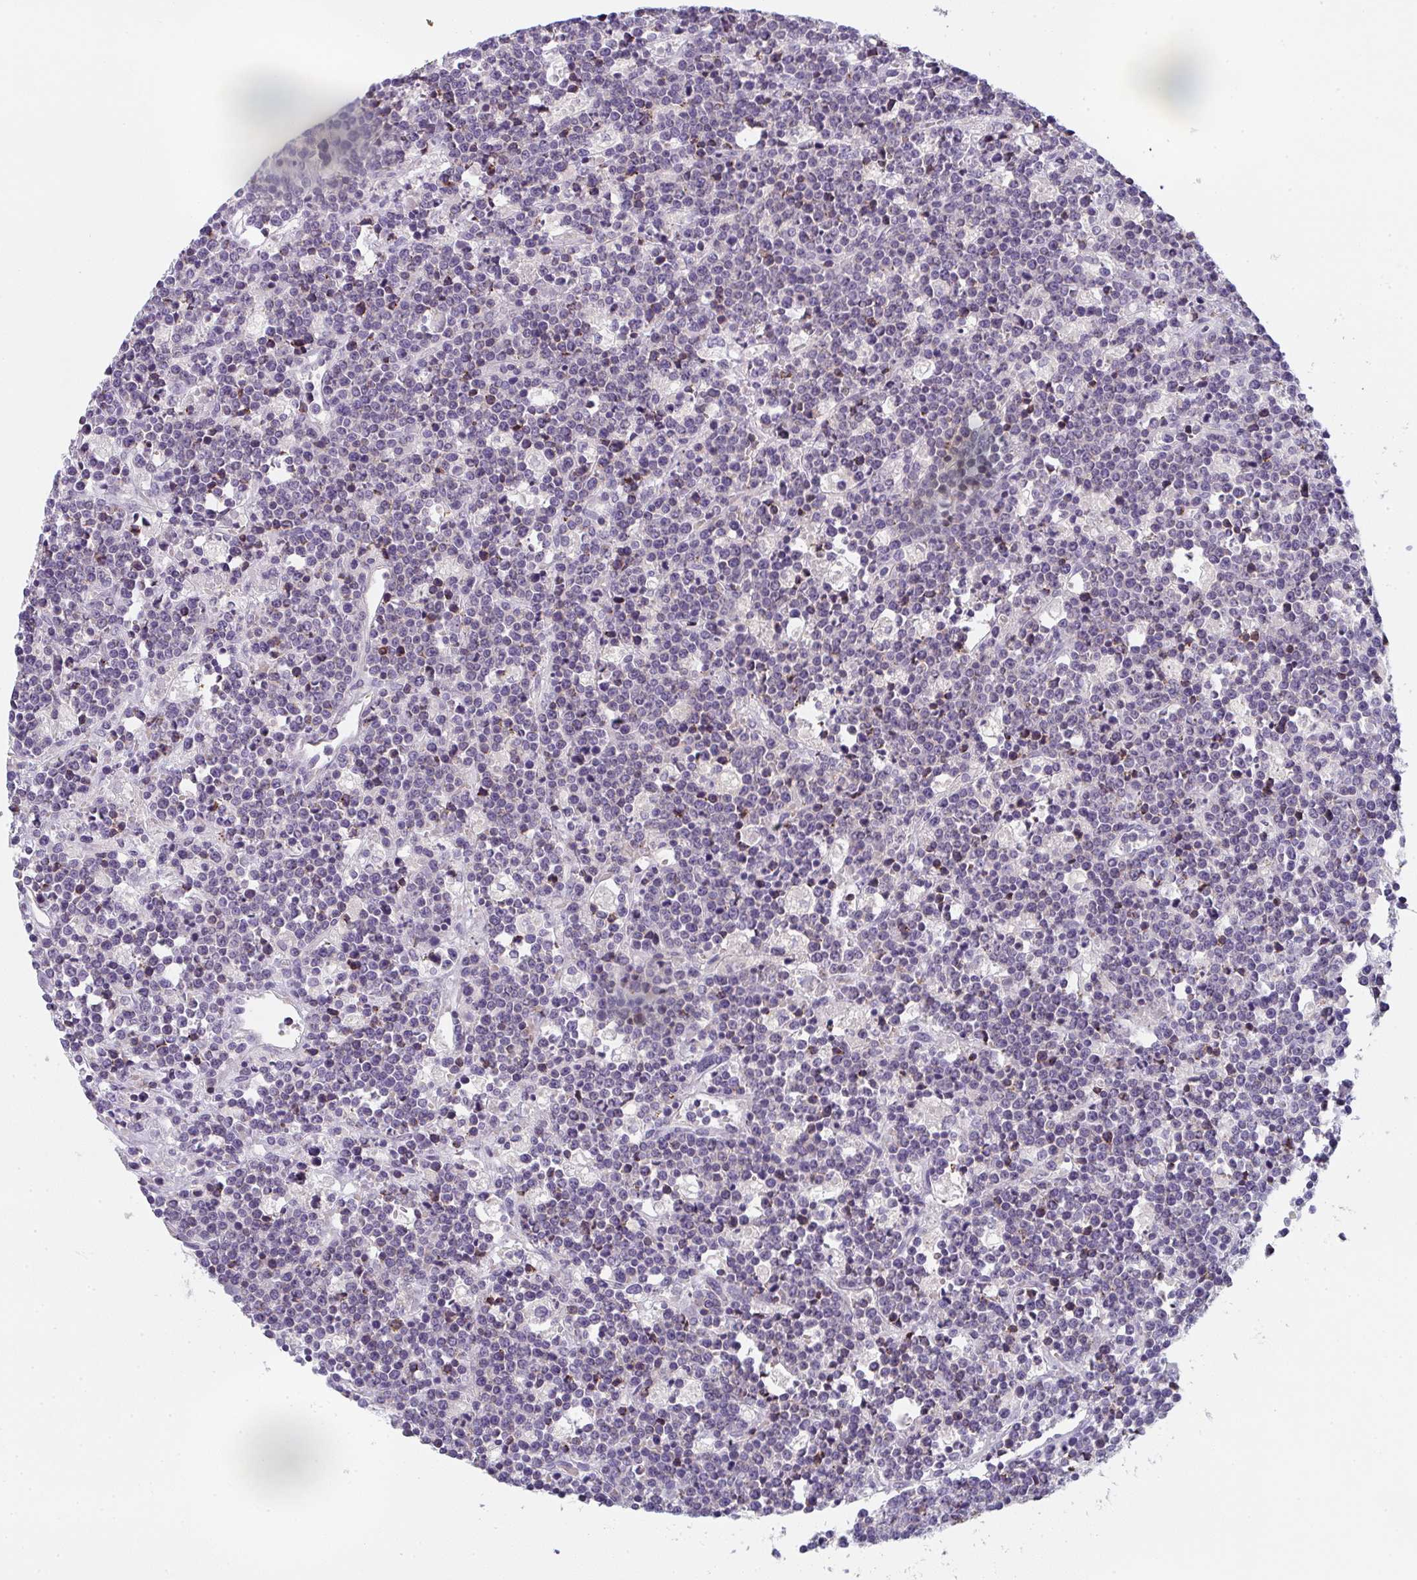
{"staining": {"intensity": "negative", "quantity": "none", "location": "none"}, "tissue": "lymphoma", "cell_type": "Tumor cells", "image_type": "cancer", "snomed": [{"axis": "morphology", "description": "Malignant lymphoma, non-Hodgkin's type, High grade"}, {"axis": "topography", "description": "Ovary"}], "caption": "This histopathology image is of malignant lymphoma, non-Hodgkin's type (high-grade) stained with immunohistochemistry to label a protein in brown with the nuclei are counter-stained blue. There is no positivity in tumor cells.", "gene": "CACNA1S", "patient": {"sex": "female", "age": 56}}